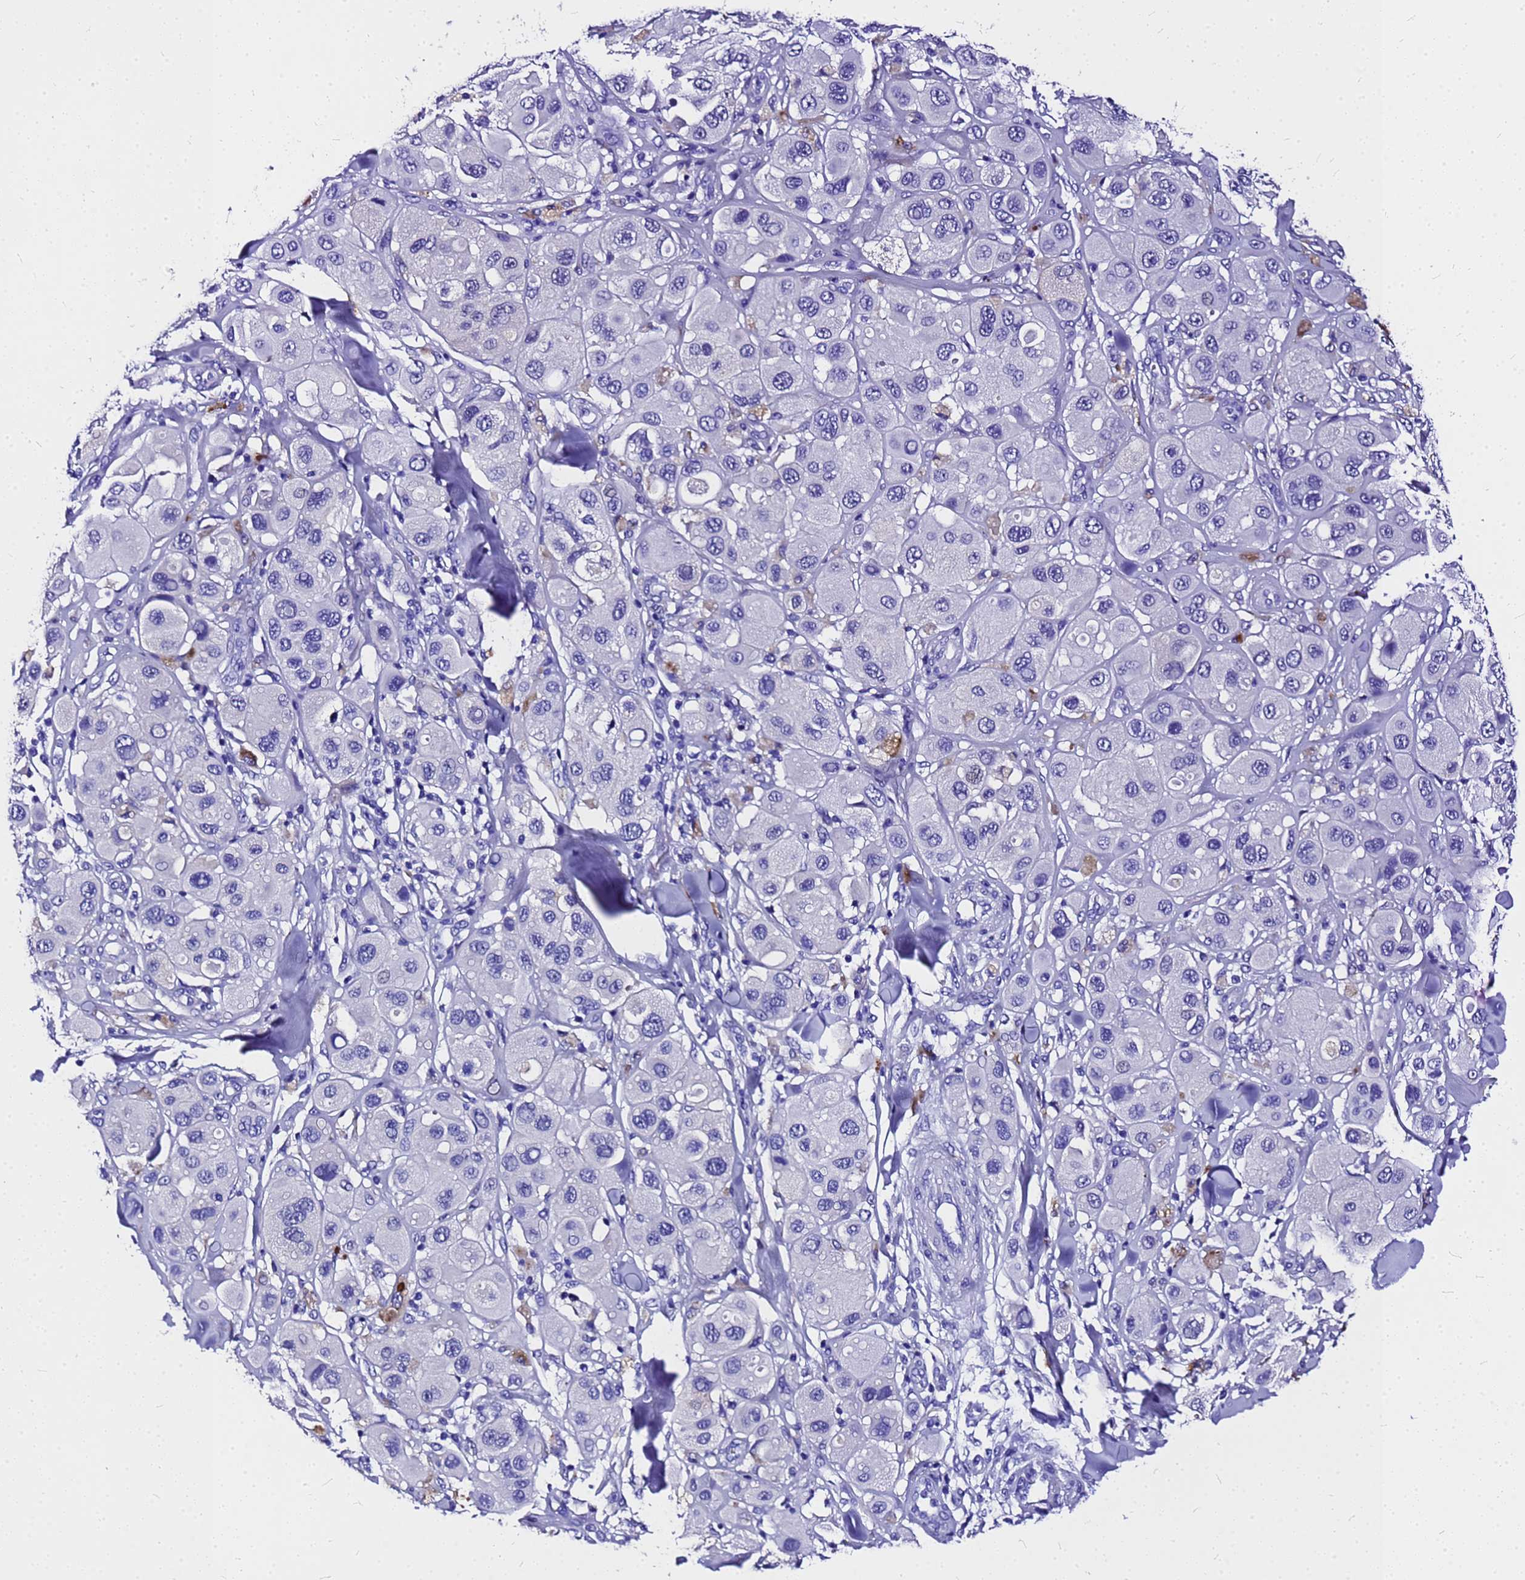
{"staining": {"intensity": "negative", "quantity": "none", "location": "none"}, "tissue": "melanoma", "cell_type": "Tumor cells", "image_type": "cancer", "snomed": [{"axis": "morphology", "description": "Malignant melanoma, Metastatic site"}, {"axis": "topography", "description": "Skin"}], "caption": "This image is of malignant melanoma (metastatic site) stained with immunohistochemistry (IHC) to label a protein in brown with the nuclei are counter-stained blue. There is no staining in tumor cells. The staining was performed using DAB to visualize the protein expression in brown, while the nuclei were stained in blue with hematoxylin (Magnification: 20x).", "gene": "HERC4", "patient": {"sex": "male", "age": 41}}